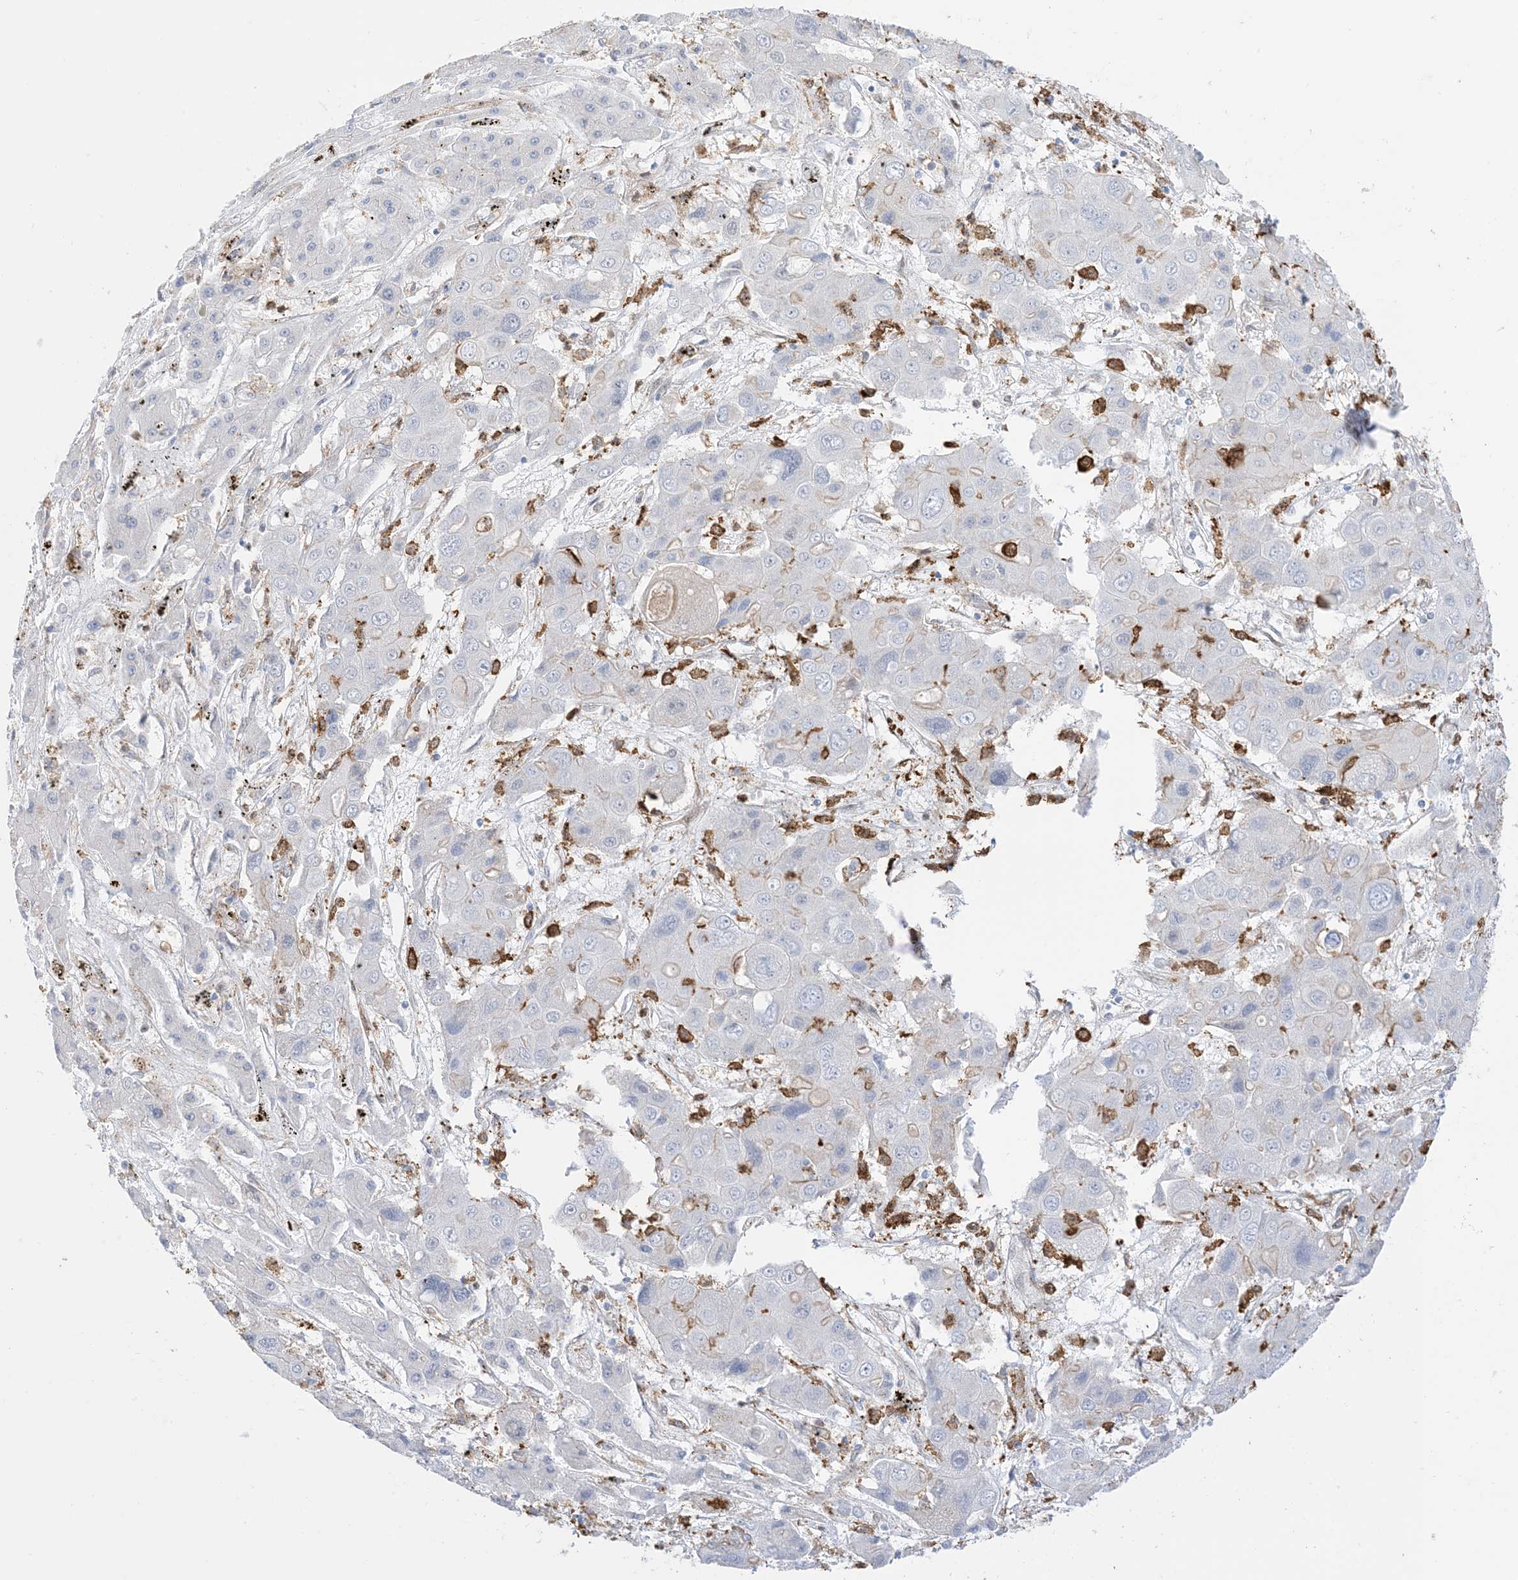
{"staining": {"intensity": "negative", "quantity": "none", "location": "none"}, "tissue": "liver cancer", "cell_type": "Tumor cells", "image_type": "cancer", "snomed": [{"axis": "morphology", "description": "Cholangiocarcinoma"}, {"axis": "topography", "description": "Liver"}], "caption": "Immunohistochemical staining of human cholangiocarcinoma (liver) demonstrates no significant staining in tumor cells.", "gene": "GSN", "patient": {"sex": "male", "age": 67}}